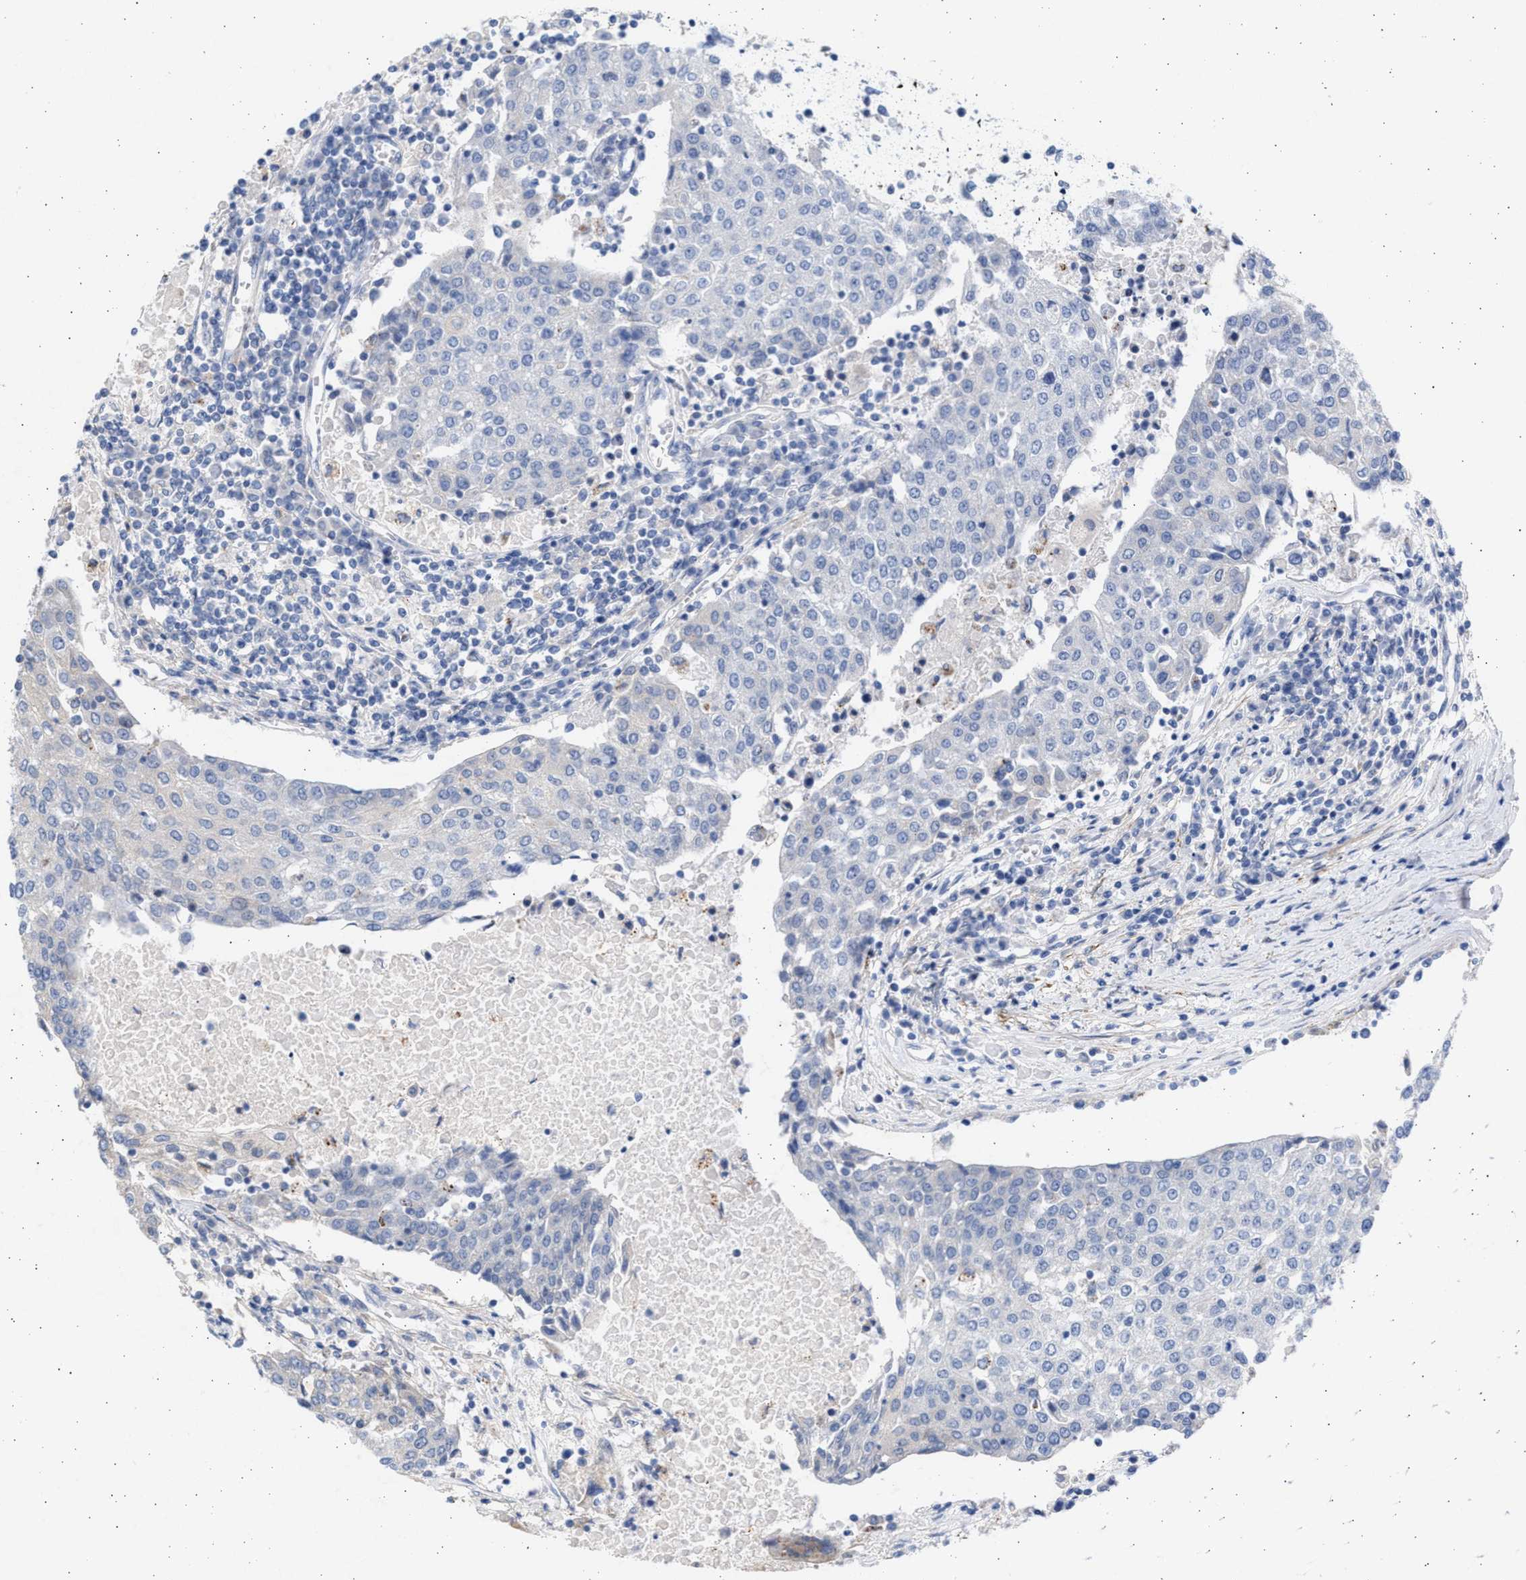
{"staining": {"intensity": "negative", "quantity": "none", "location": "none"}, "tissue": "urothelial cancer", "cell_type": "Tumor cells", "image_type": "cancer", "snomed": [{"axis": "morphology", "description": "Urothelial carcinoma, High grade"}, {"axis": "topography", "description": "Urinary bladder"}], "caption": "The photomicrograph shows no staining of tumor cells in urothelial cancer. (Brightfield microscopy of DAB immunohistochemistry at high magnification).", "gene": "NBR1", "patient": {"sex": "female", "age": 85}}